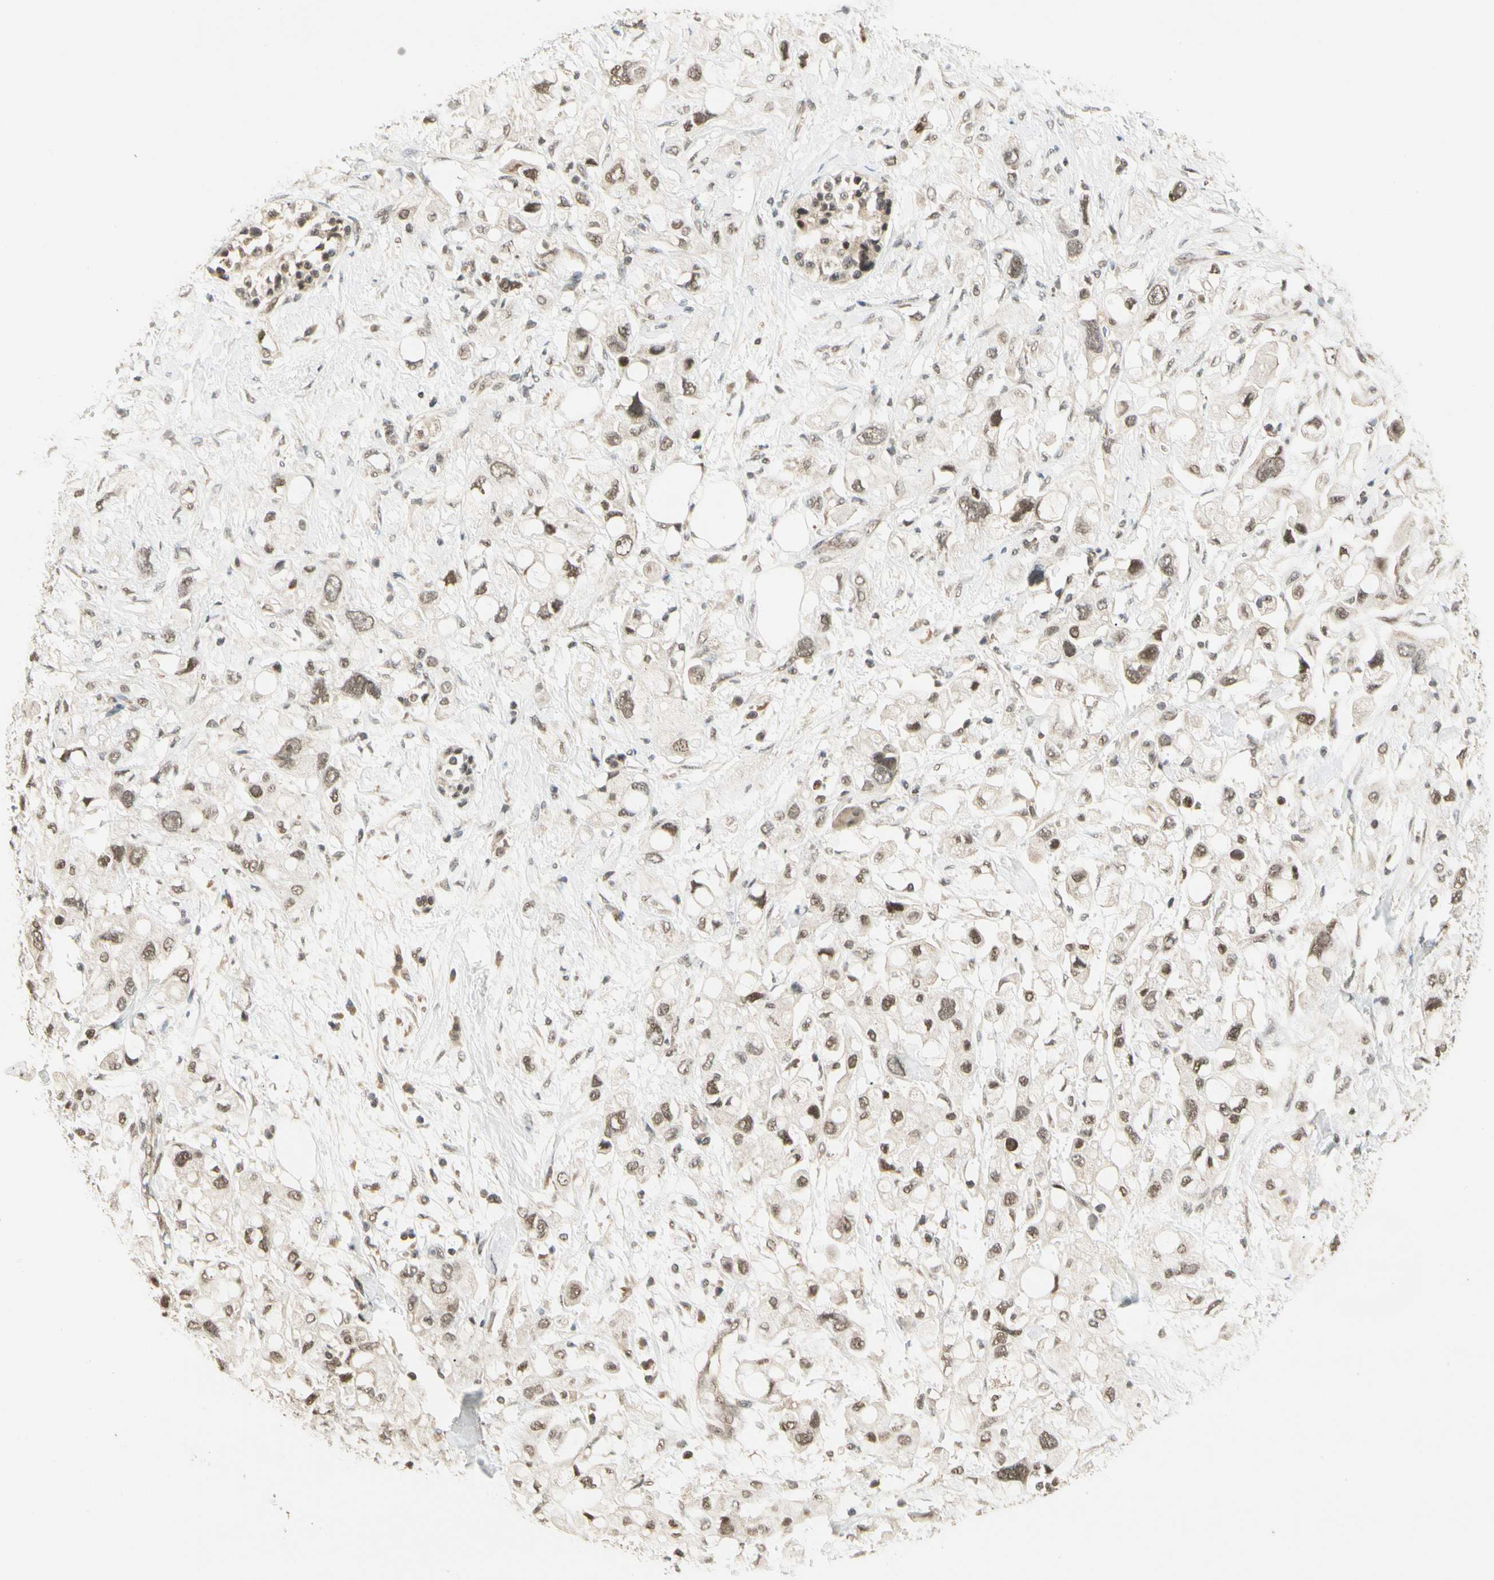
{"staining": {"intensity": "moderate", "quantity": ">75%", "location": "nuclear"}, "tissue": "pancreatic cancer", "cell_type": "Tumor cells", "image_type": "cancer", "snomed": [{"axis": "morphology", "description": "Adenocarcinoma, NOS"}, {"axis": "topography", "description": "Pancreas"}], "caption": "Immunohistochemistry (IHC) micrograph of pancreatic cancer stained for a protein (brown), which exhibits medium levels of moderate nuclear positivity in about >75% of tumor cells.", "gene": "ZSCAN12", "patient": {"sex": "female", "age": 56}}